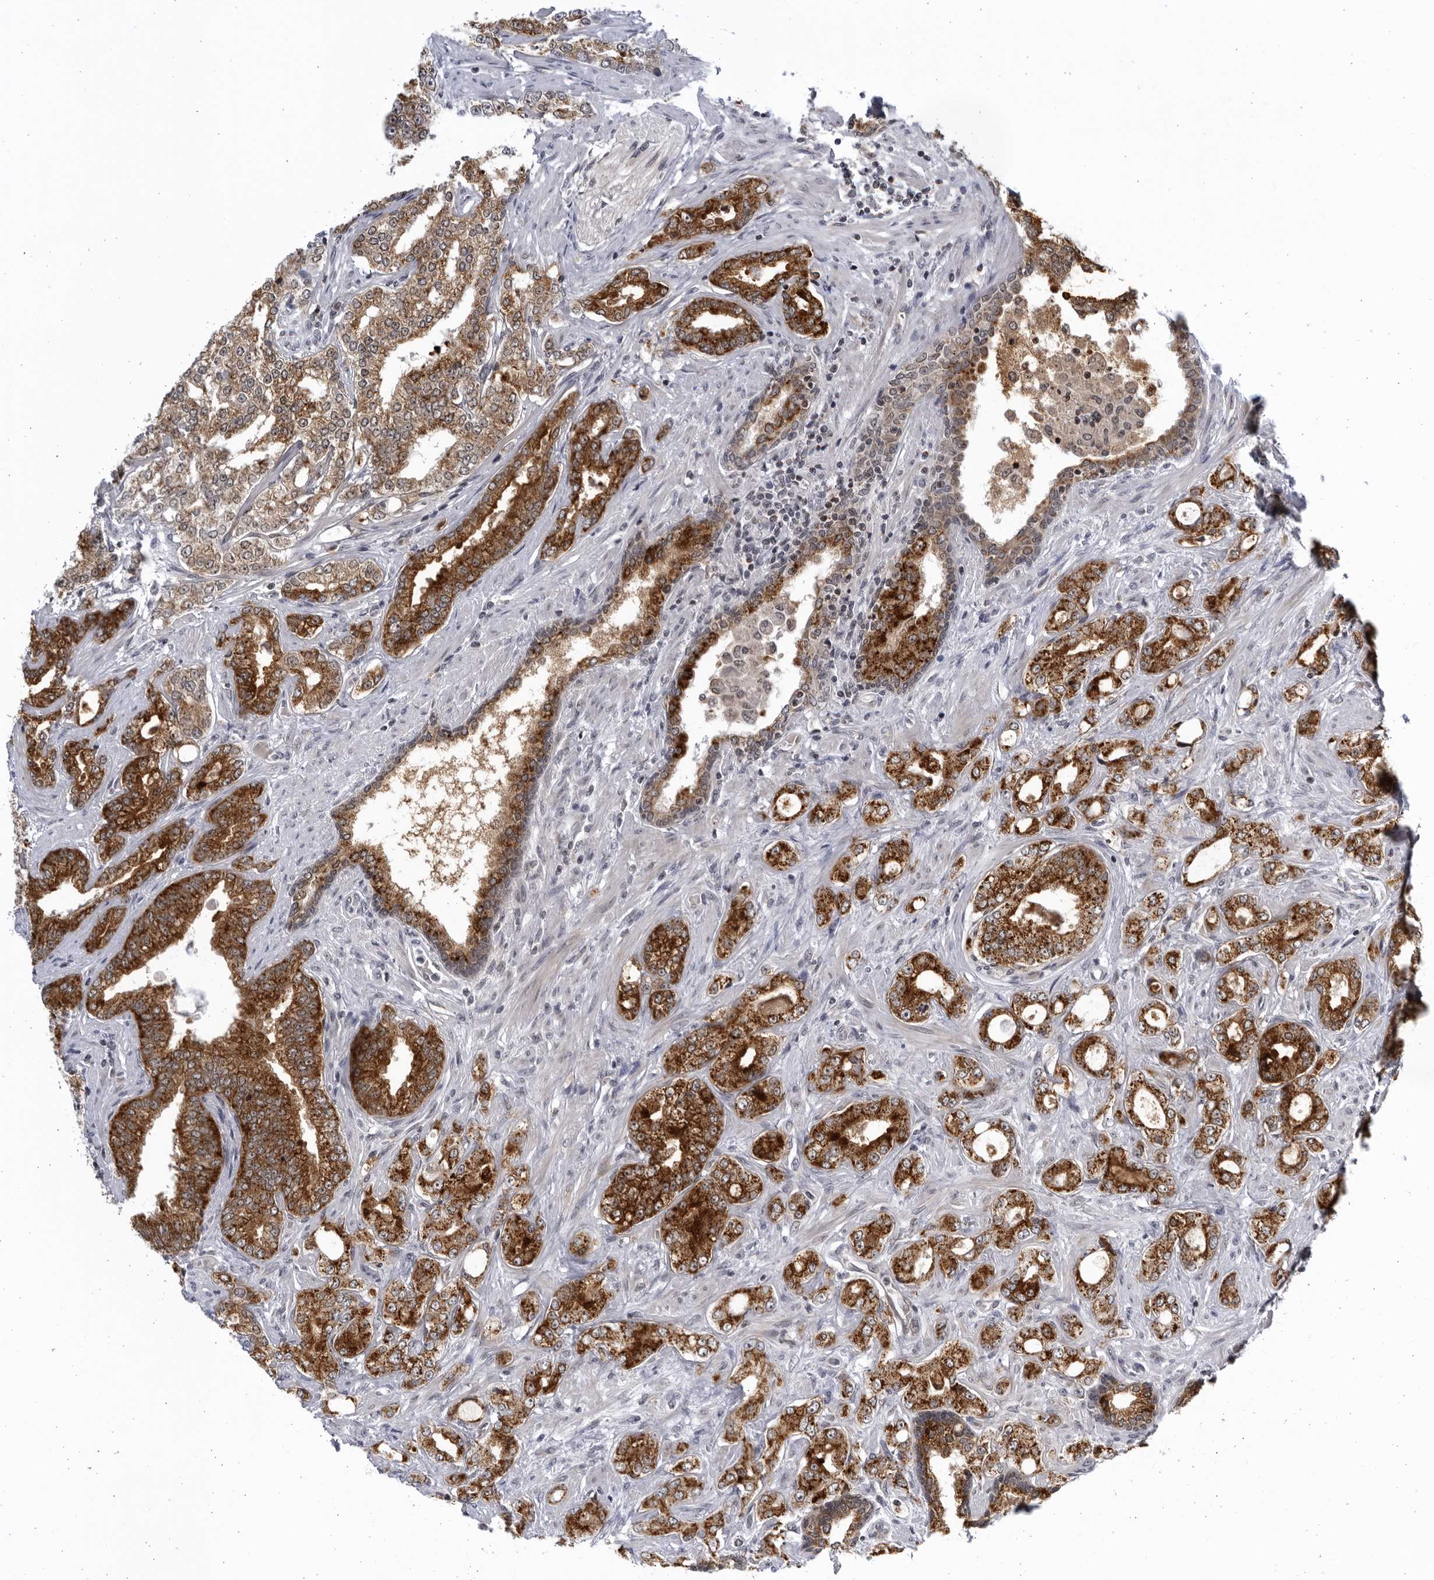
{"staining": {"intensity": "strong", "quantity": ">75%", "location": "cytoplasmic/membranous"}, "tissue": "prostate cancer", "cell_type": "Tumor cells", "image_type": "cancer", "snomed": [{"axis": "morphology", "description": "Normal tissue, NOS"}, {"axis": "morphology", "description": "Adenocarcinoma, High grade"}, {"axis": "topography", "description": "Prostate"}], "caption": "Protein analysis of prostate high-grade adenocarcinoma tissue exhibits strong cytoplasmic/membranous expression in approximately >75% of tumor cells. The protein of interest is shown in brown color, while the nuclei are stained blue.", "gene": "SLC25A22", "patient": {"sex": "male", "age": 83}}